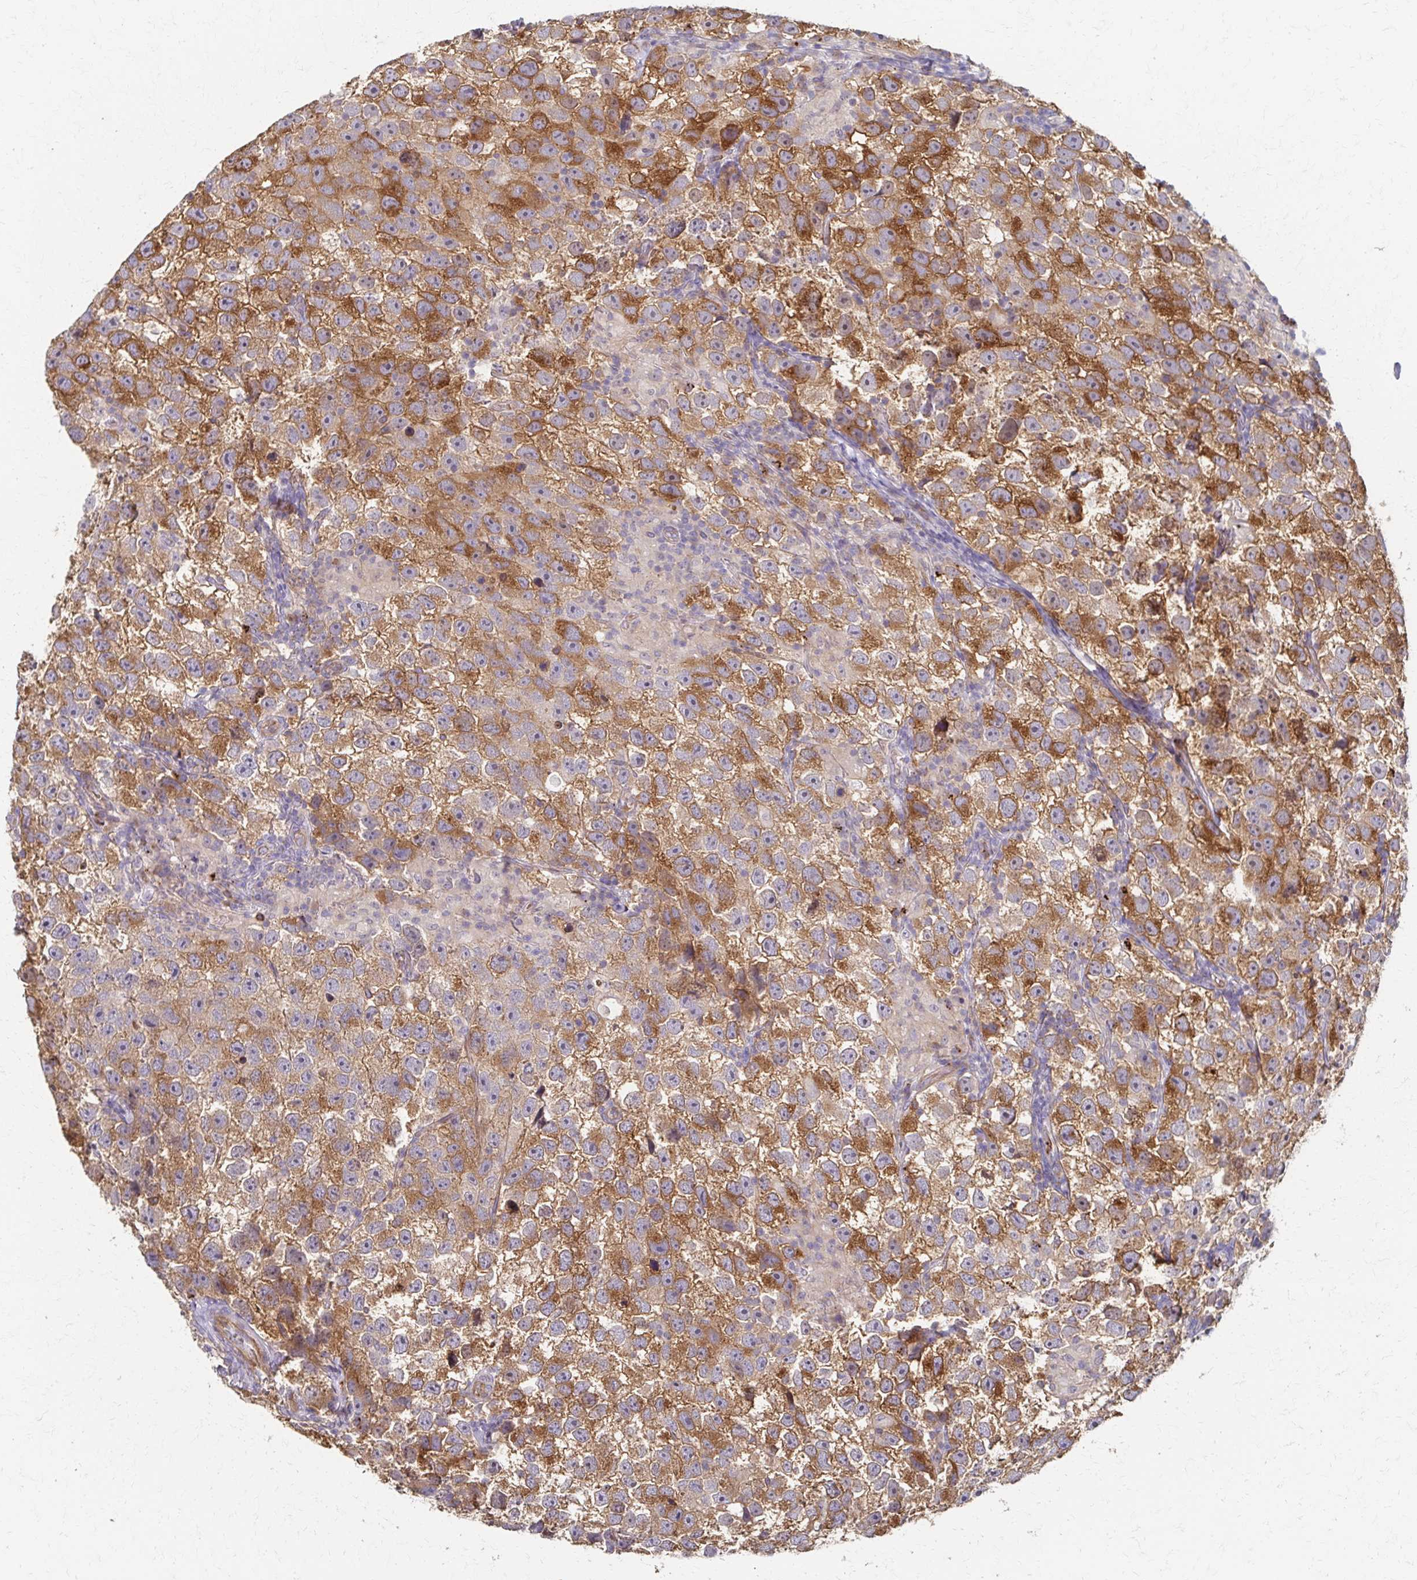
{"staining": {"intensity": "moderate", "quantity": "25%-75%", "location": "cytoplasmic/membranous"}, "tissue": "testis cancer", "cell_type": "Tumor cells", "image_type": "cancer", "snomed": [{"axis": "morphology", "description": "Seminoma, NOS"}, {"axis": "topography", "description": "Testis"}], "caption": "A photomicrograph showing moderate cytoplasmic/membranous expression in about 25%-75% of tumor cells in testis seminoma, as visualized by brown immunohistochemical staining.", "gene": "SKA2", "patient": {"sex": "male", "age": 26}}